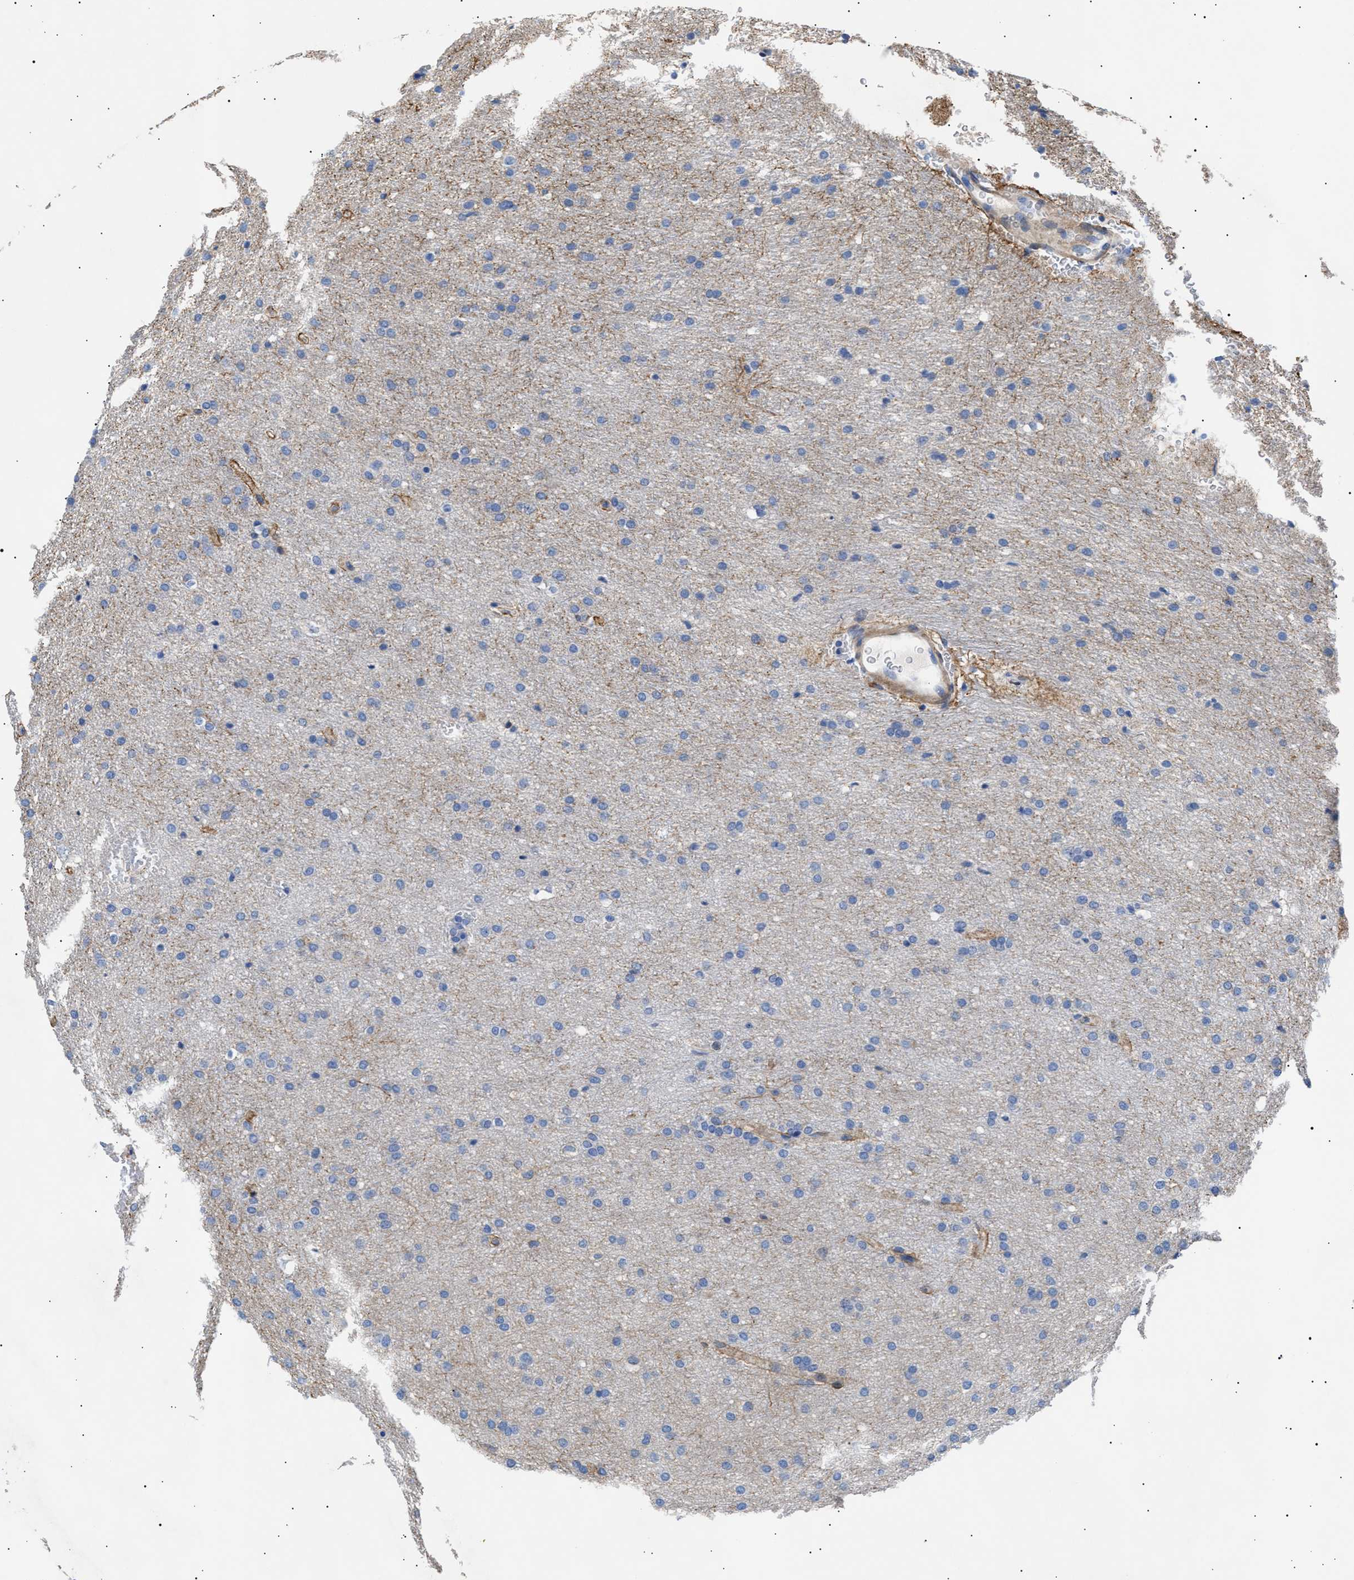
{"staining": {"intensity": "negative", "quantity": "none", "location": "none"}, "tissue": "glioma", "cell_type": "Tumor cells", "image_type": "cancer", "snomed": [{"axis": "morphology", "description": "Glioma, malignant, Low grade"}, {"axis": "topography", "description": "Brain"}], "caption": "DAB immunohistochemical staining of glioma reveals no significant expression in tumor cells. (IHC, brightfield microscopy, high magnification).", "gene": "HEMGN", "patient": {"sex": "female", "age": 37}}